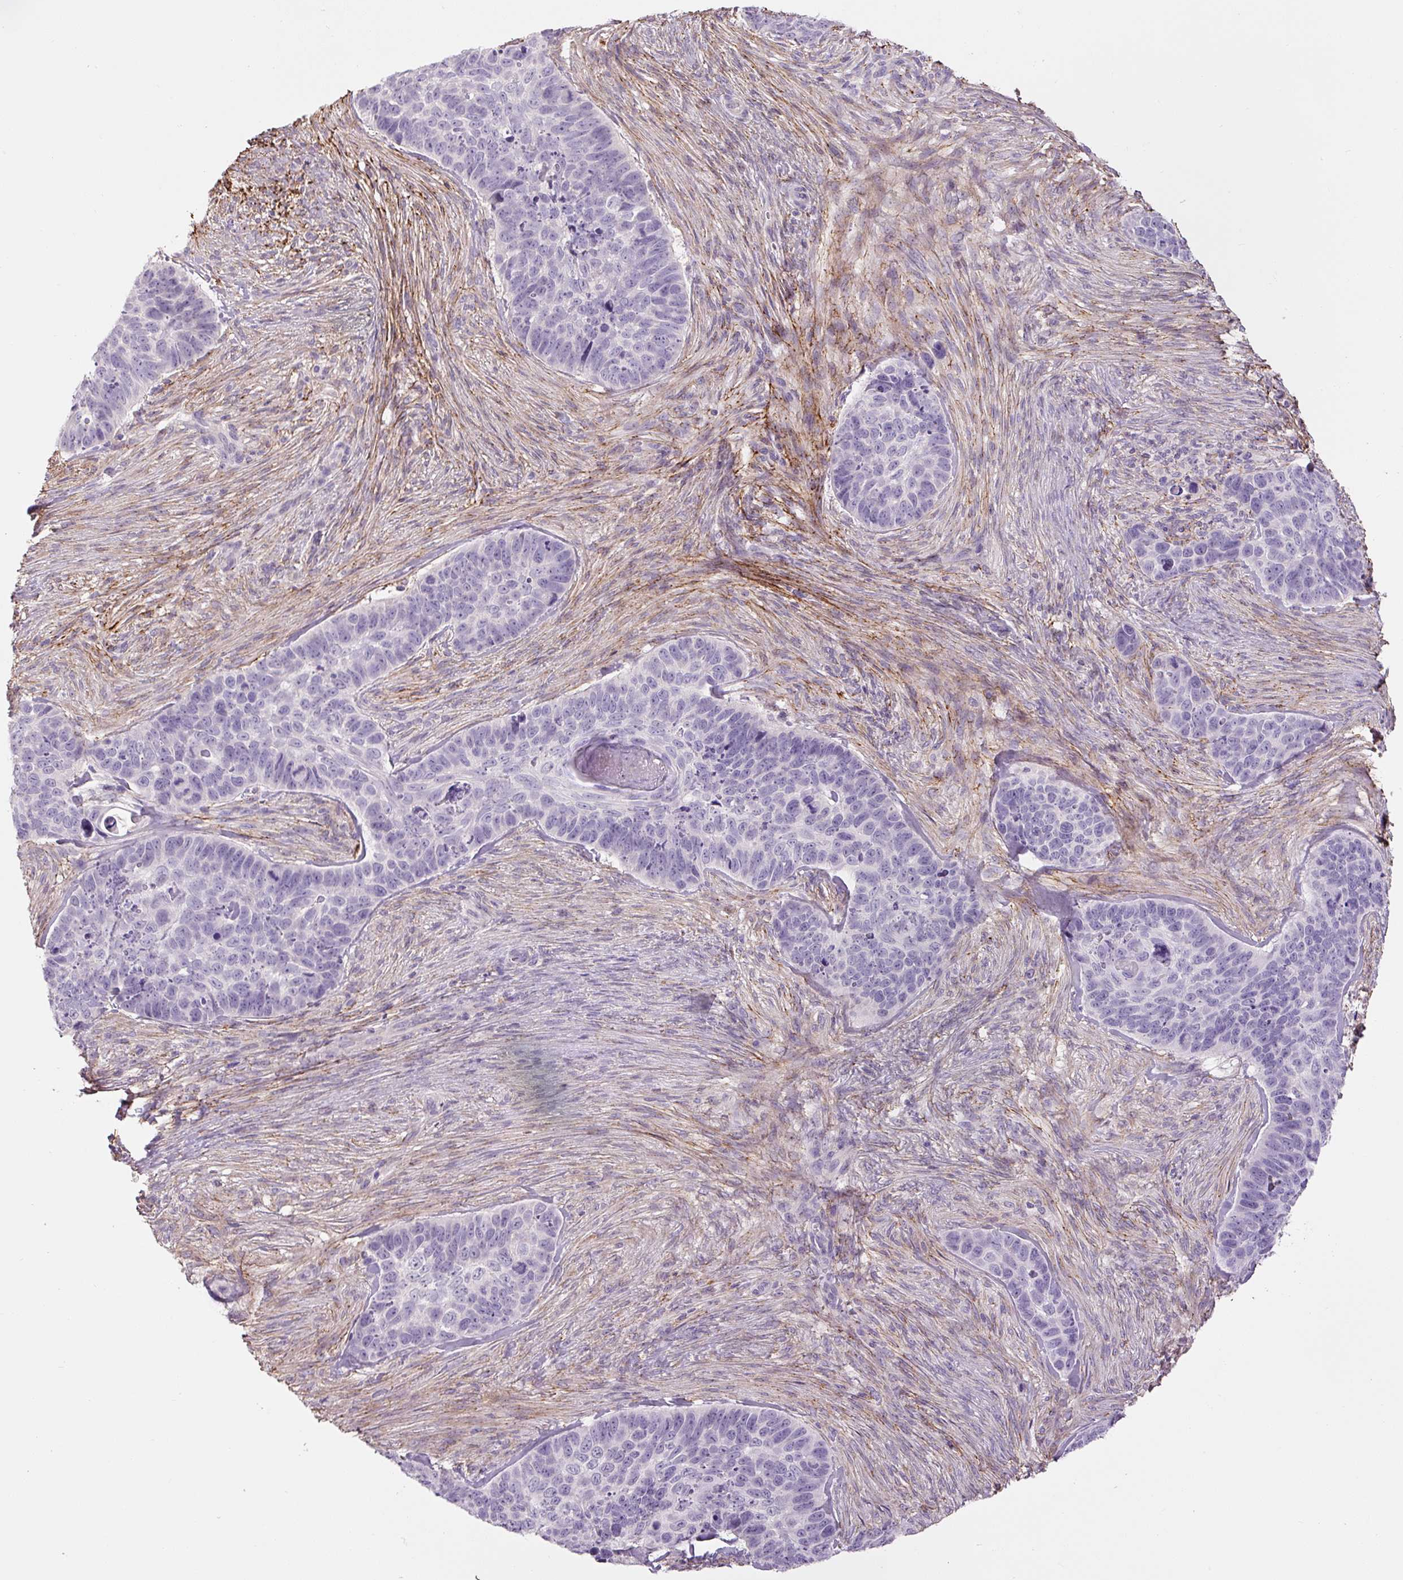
{"staining": {"intensity": "negative", "quantity": "none", "location": "none"}, "tissue": "skin cancer", "cell_type": "Tumor cells", "image_type": "cancer", "snomed": [{"axis": "morphology", "description": "Basal cell carcinoma"}, {"axis": "topography", "description": "Skin"}], "caption": "An immunohistochemistry (IHC) histopathology image of skin basal cell carcinoma is shown. There is no staining in tumor cells of skin basal cell carcinoma.", "gene": "FBN1", "patient": {"sex": "female", "age": 82}}